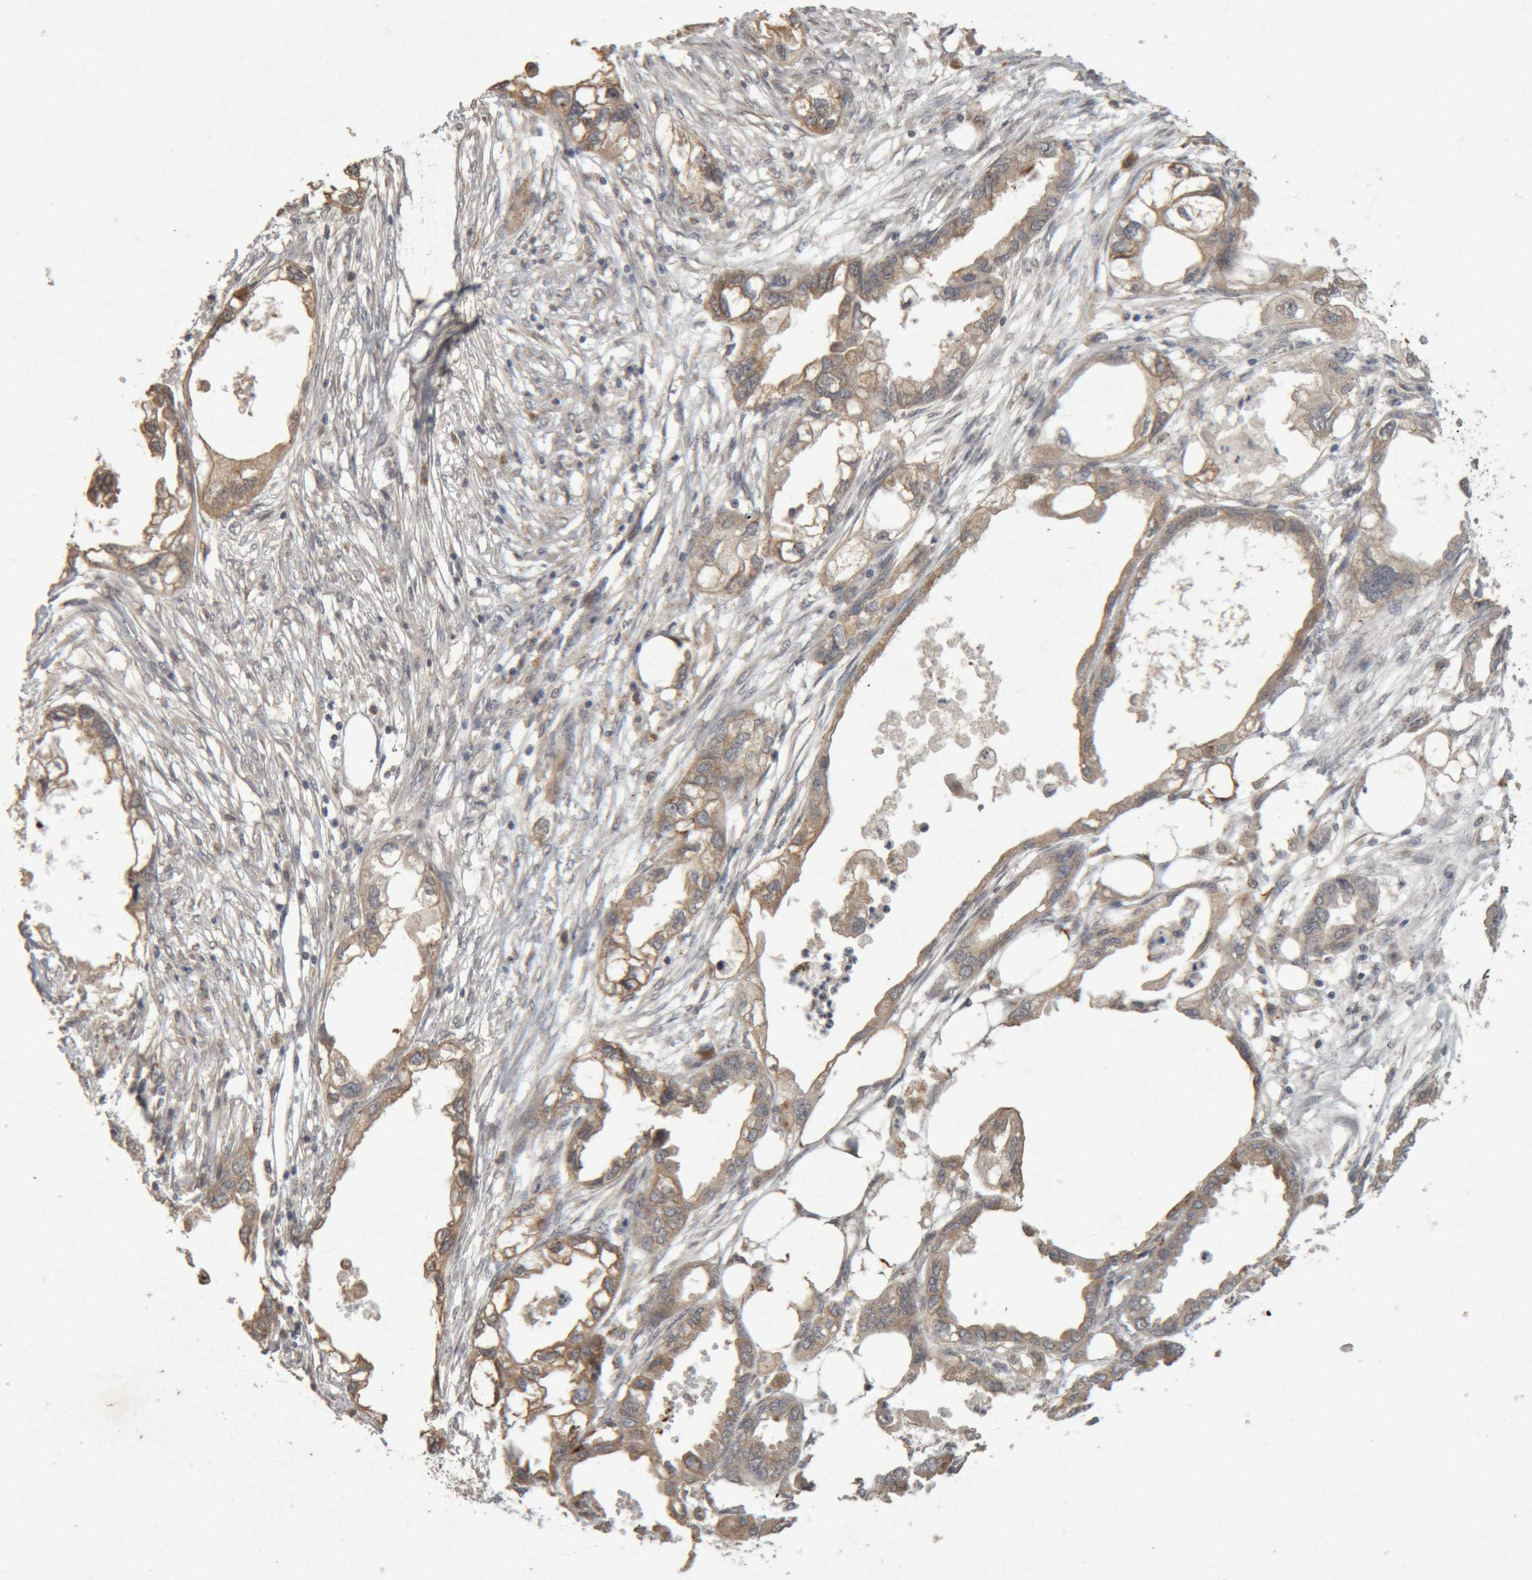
{"staining": {"intensity": "weak", "quantity": ">75%", "location": "cytoplasmic/membranous"}, "tissue": "endometrial cancer", "cell_type": "Tumor cells", "image_type": "cancer", "snomed": [{"axis": "morphology", "description": "Adenocarcinoma, NOS"}, {"axis": "morphology", "description": "Adenocarcinoma, metastatic, NOS"}, {"axis": "topography", "description": "Adipose tissue"}, {"axis": "topography", "description": "Endometrium"}], "caption": "This micrograph shows immunohistochemistry (IHC) staining of human endometrial cancer, with low weak cytoplasmic/membranous positivity in about >75% of tumor cells.", "gene": "MEP1A", "patient": {"sex": "female", "age": 67}}